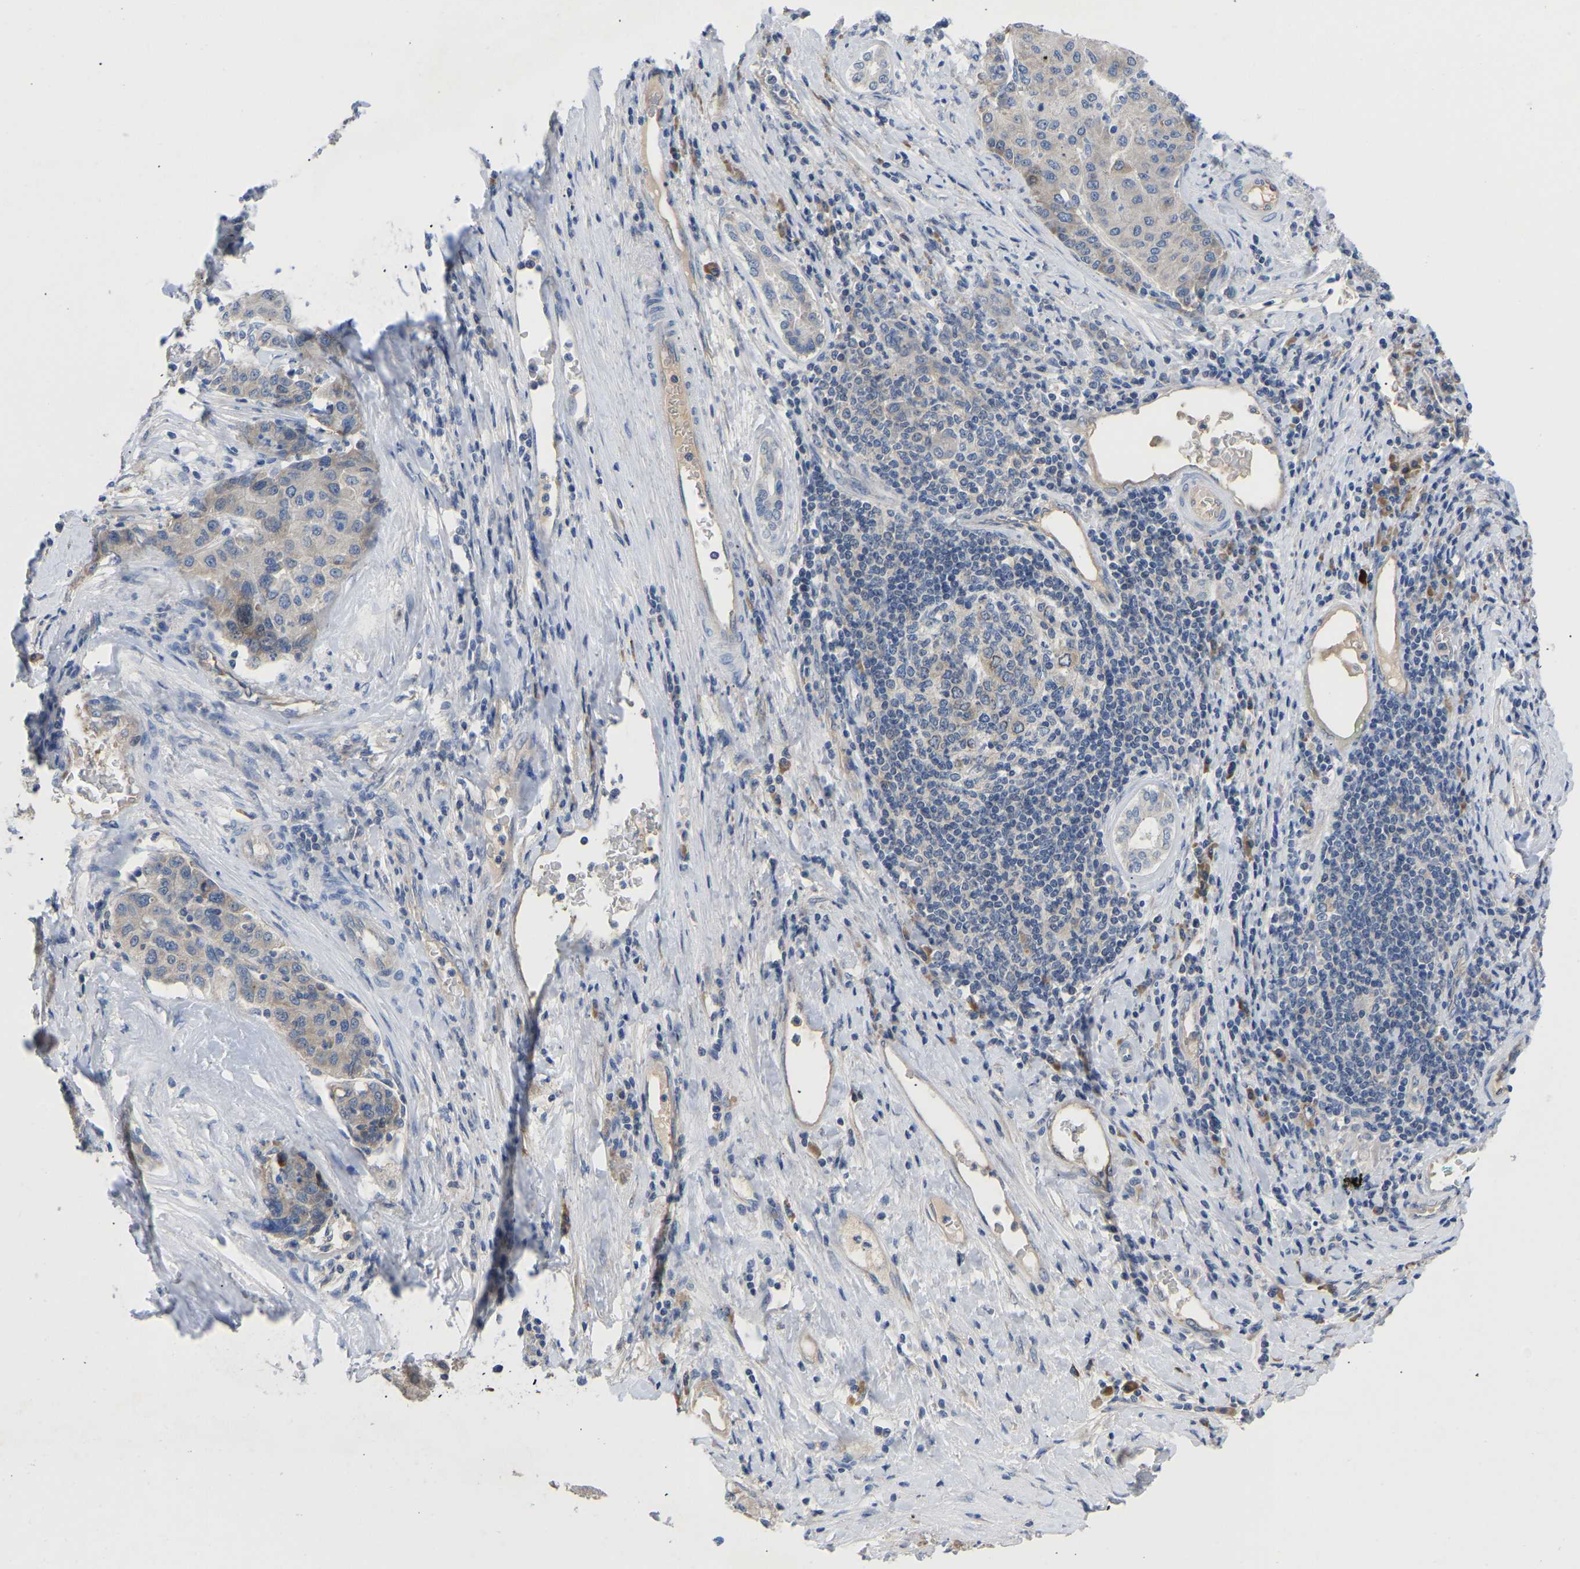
{"staining": {"intensity": "negative", "quantity": "none", "location": "none"}, "tissue": "liver cancer", "cell_type": "Tumor cells", "image_type": "cancer", "snomed": [{"axis": "morphology", "description": "Carcinoma, Hepatocellular, NOS"}, {"axis": "topography", "description": "Liver"}], "caption": "The image exhibits no significant staining in tumor cells of liver hepatocellular carcinoma.", "gene": "ABCA10", "patient": {"sex": "male", "age": 65}}